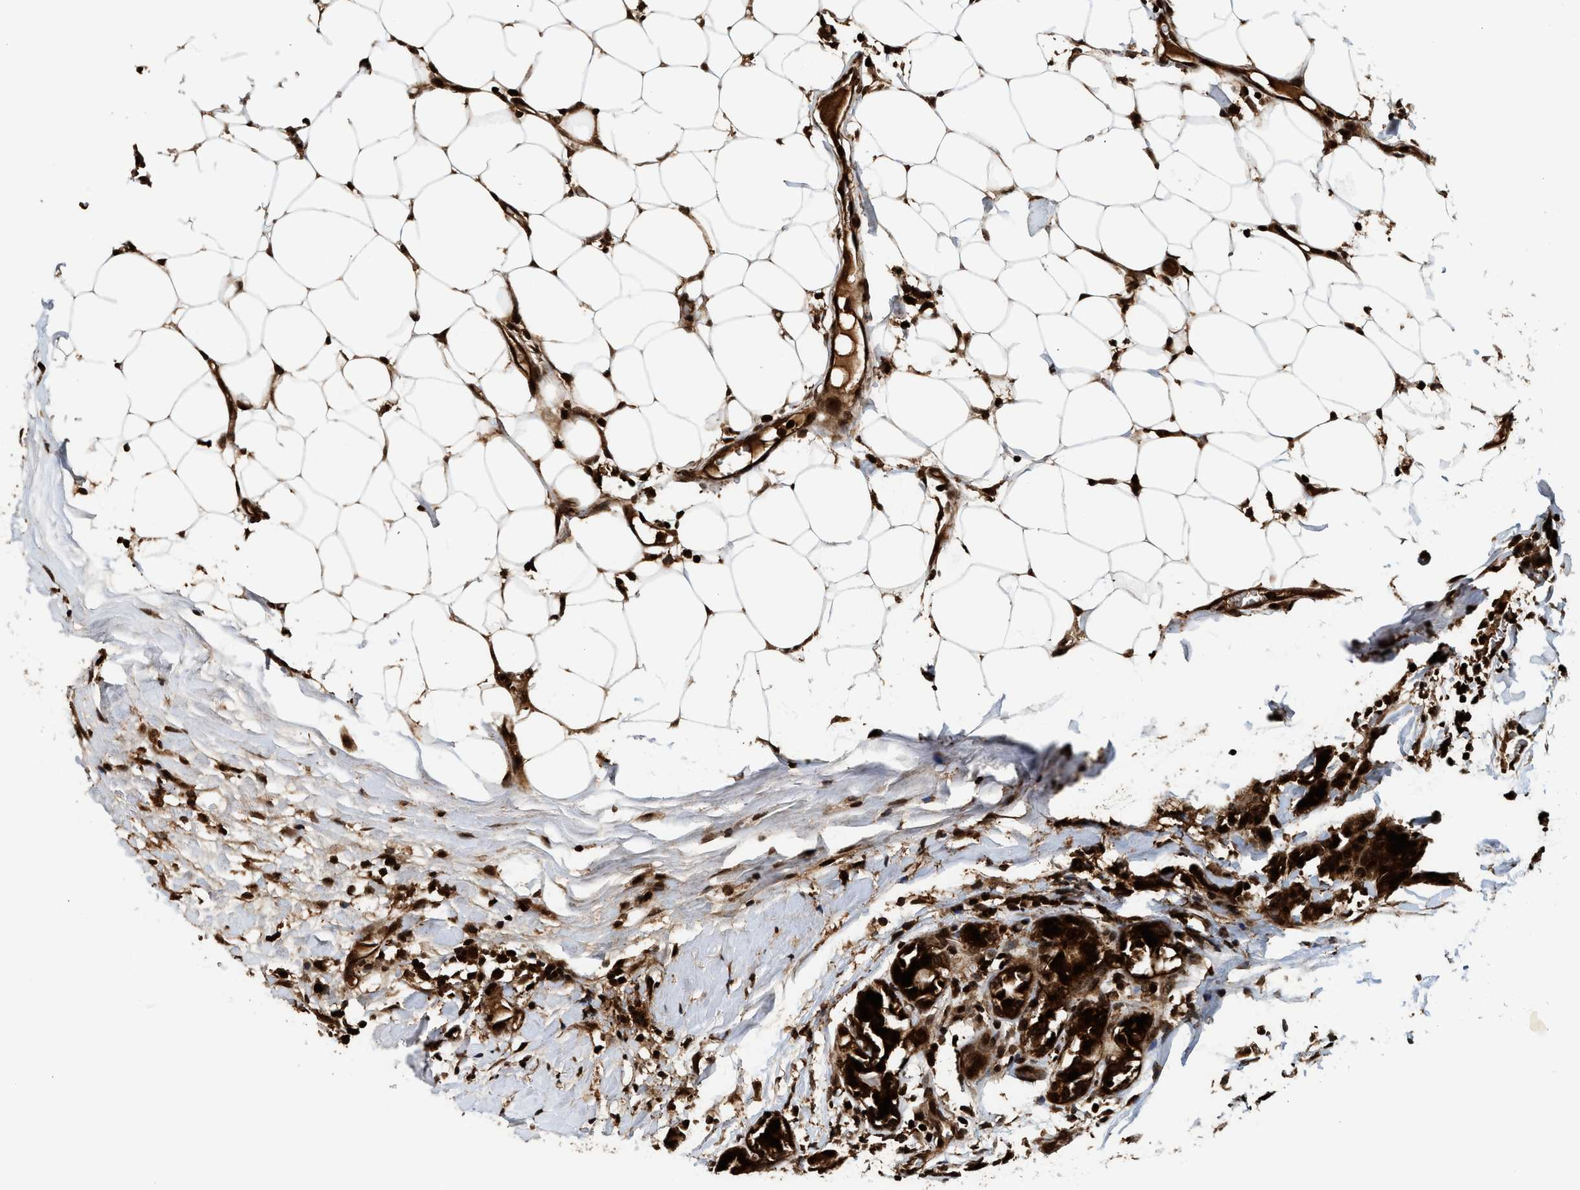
{"staining": {"intensity": "strong", "quantity": ">75%", "location": "cytoplasmic/membranous,nuclear"}, "tissue": "breast cancer", "cell_type": "Tumor cells", "image_type": "cancer", "snomed": [{"axis": "morphology", "description": "Normal tissue, NOS"}, {"axis": "morphology", "description": "Duct carcinoma"}, {"axis": "topography", "description": "Breast"}], "caption": "About >75% of tumor cells in breast cancer (invasive ductal carcinoma) exhibit strong cytoplasmic/membranous and nuclear protein positivity as visualized by brown immunohistochemical staining.", "gene": "MDM2", "patient": {"sex": "female", "age": 40}}